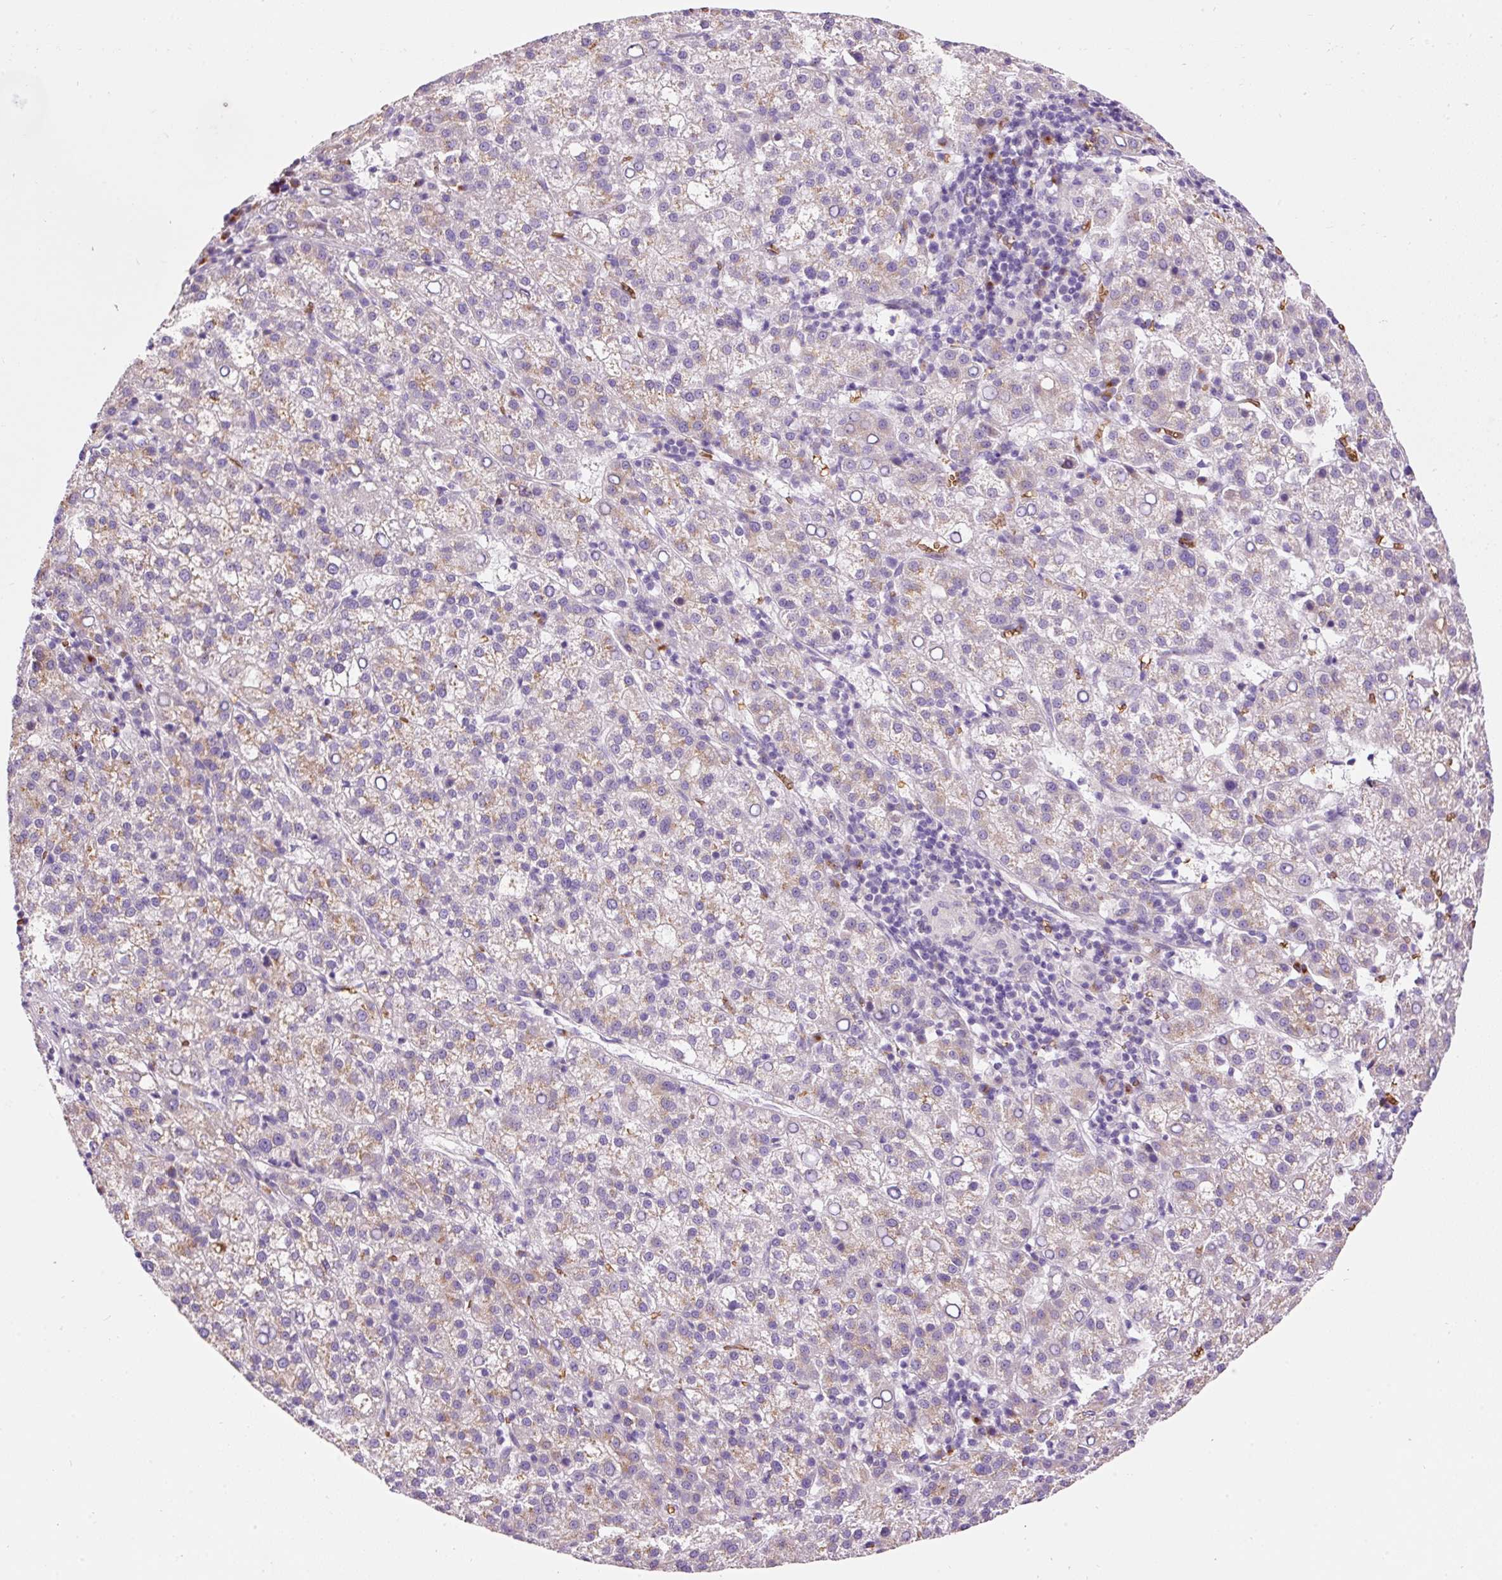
{"staining": {"intensity": "weak", "quantity": "<25%", "location": "cytoplasmic/membranous"}, "tissue": "liver cancer", "cell_type": "Tumor cells", "image_type": "cancer", "snomed": [{"axis": "morphology", "description": "Carcinoma, Hepatocellular, NOS"}, {"axis": "topography", "description": "Liver"}], "caption": "An immunohistochemistry histopathology image of liver cancer is shown. There is no staining in tumor cells of liver cancer. (DAB (3,3'-diaminobenzidine) immunohistochemistry (IHC) with hematoxylin counter stain).", "gene": "PRRC2A", "patient": {"sex": "female", "age": 58}}